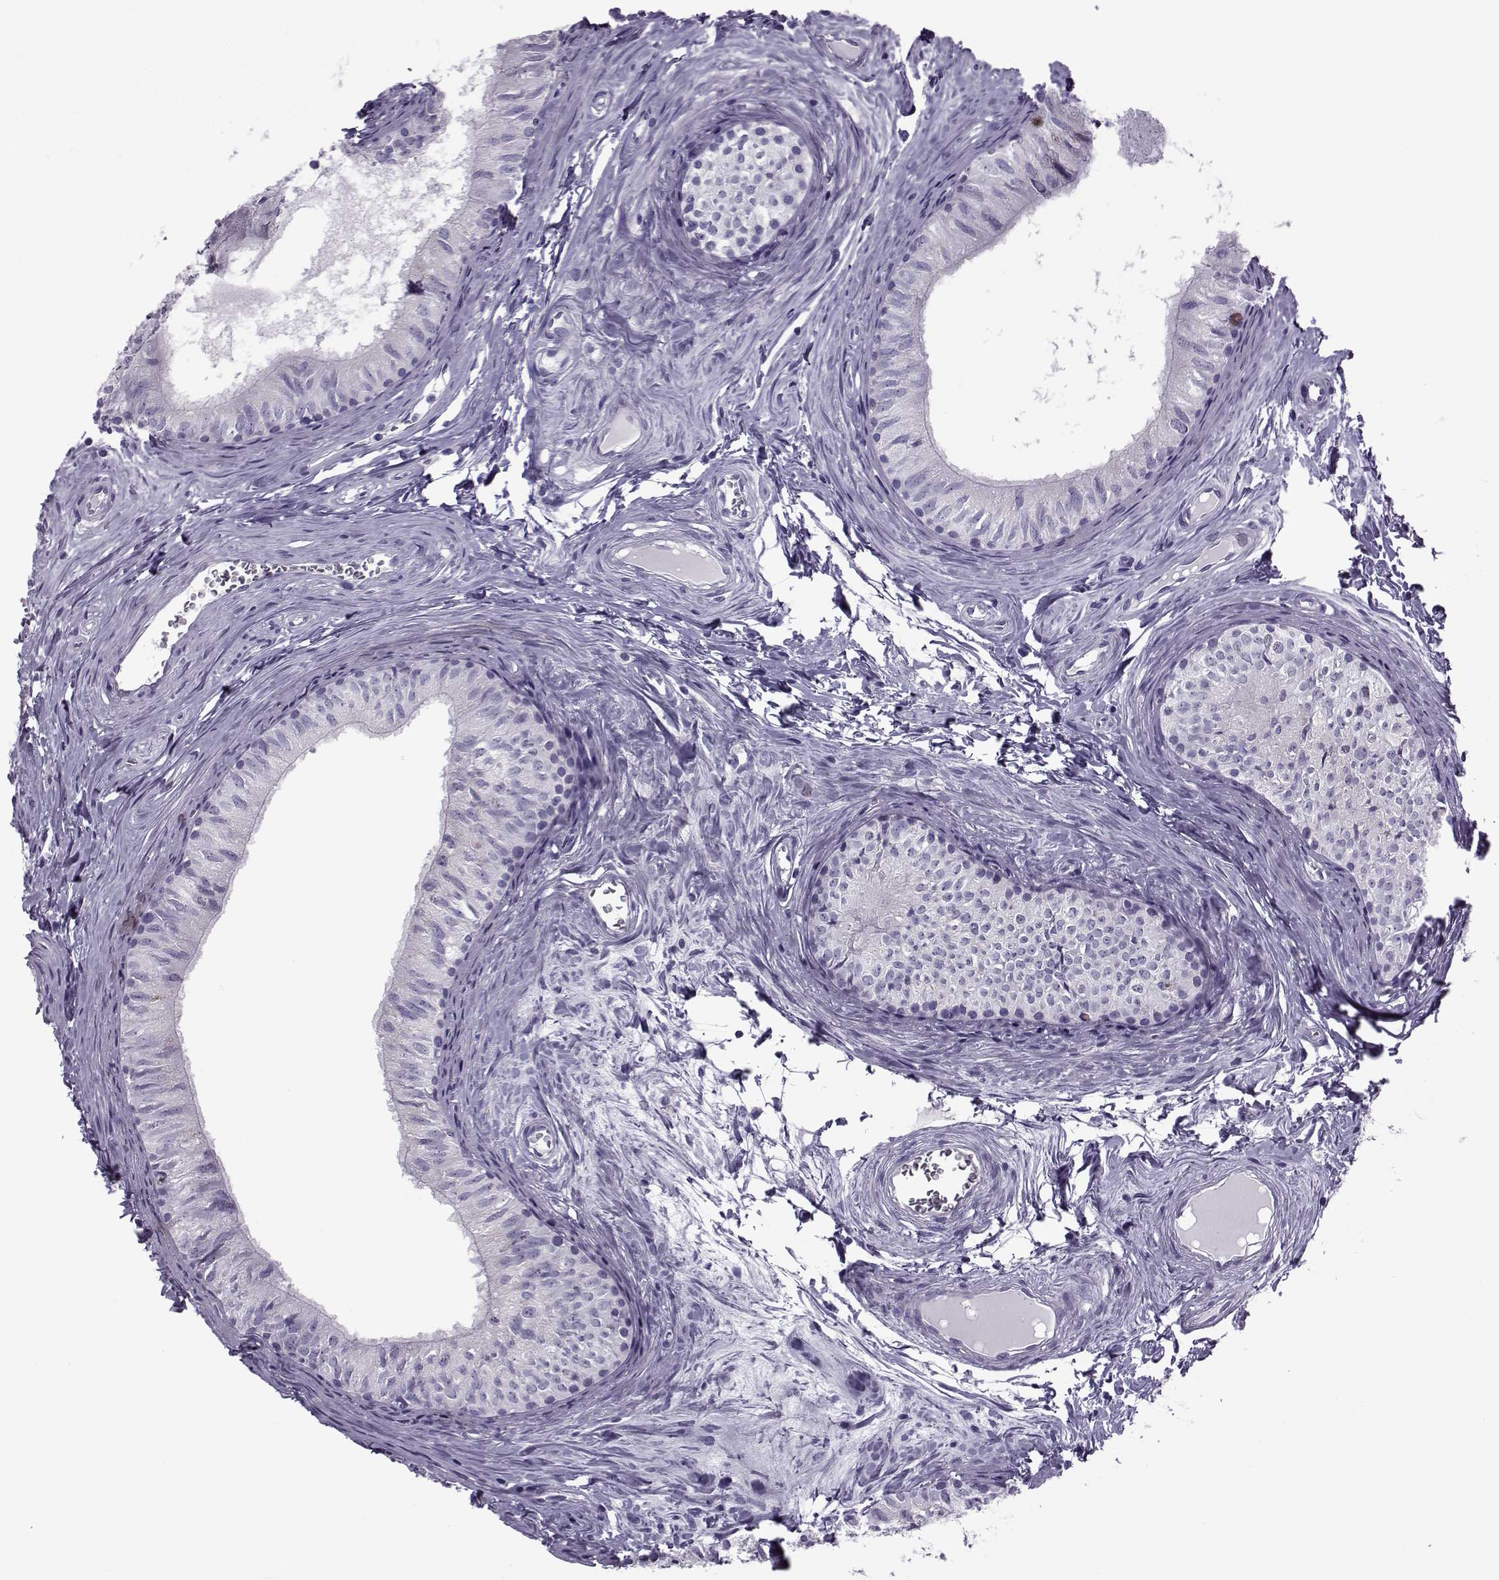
{"staining": {"intensity": "negative", "quantity": "none", "location": "none"}, "tissue": "epididymis", "cell_type": "Glandular cells", "image_type": "normal", "snomed": [{"axis": "morphology", "description": "Normal tissue, NOS"}, {"axis": "topography", "description": "Epididymis"}], "caption": "Glandular cells show no significant protein staining in unremarkable epididymis. (DAB (3,3'-diaminobenzidine) IHC, high magnification).", "gene": "OIP5", "patient": {"sex": "male", "age": 52}}